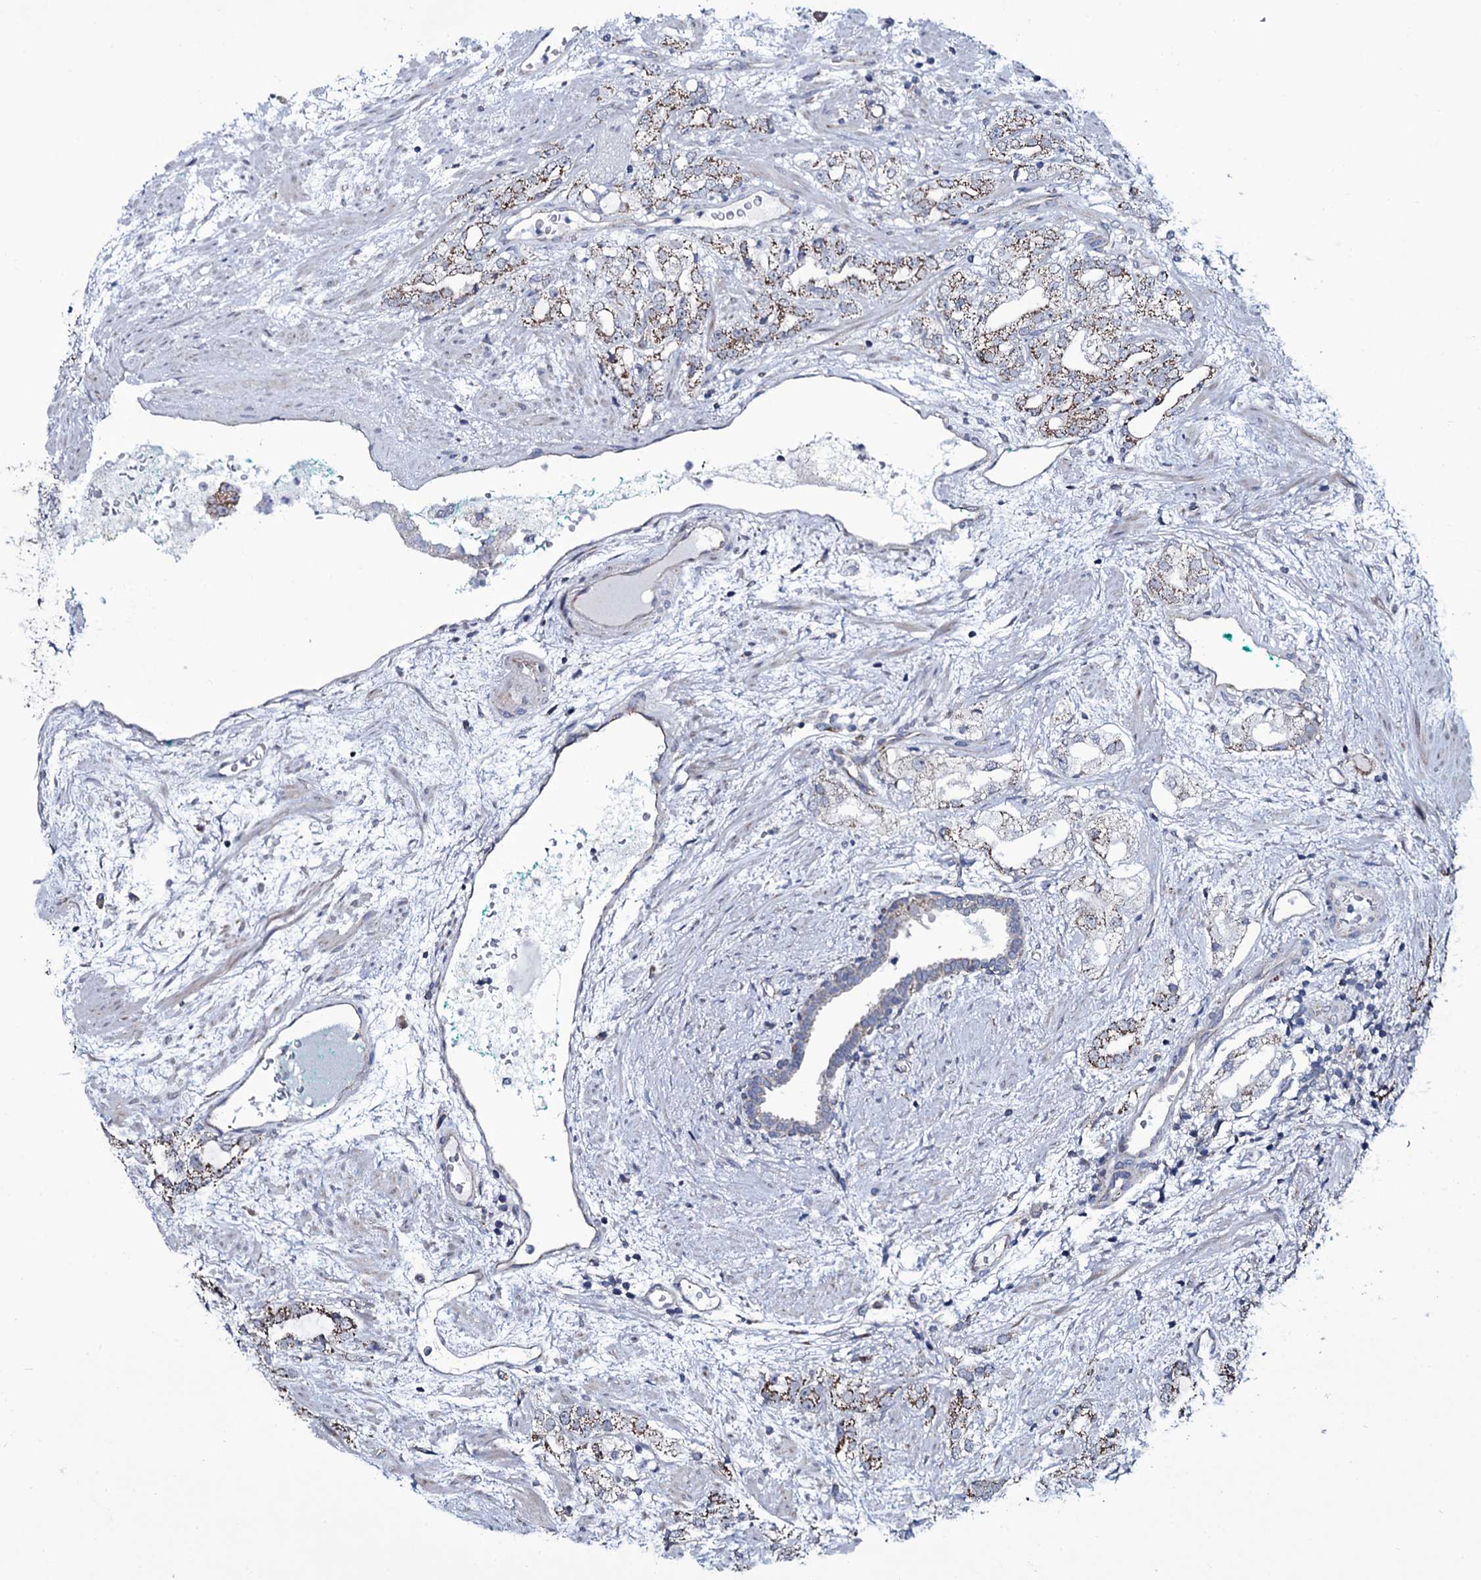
{"staining": {"intensity": "moderate", "quantity": ">75%", "location": "cytoplasmic/membranous"}, "tissue": "prostate cancer", "cell_type": "Tumor cells", "image_type": "cancer", "snomed": [{"axis": "morphology", "description": "Adenocarcinoma, High grade"}, {"axis": "topography", "description": "Prostate"}], "caption": "Prostate adenocarcinoma (high-grade) was stained to show a protein in brown. There is medium levels of moderate cytoplasmic/membranous staining in about >75% of tumor cells.", "gene": "WIPF3", "patient": {"sex": "male", "age": 64}}